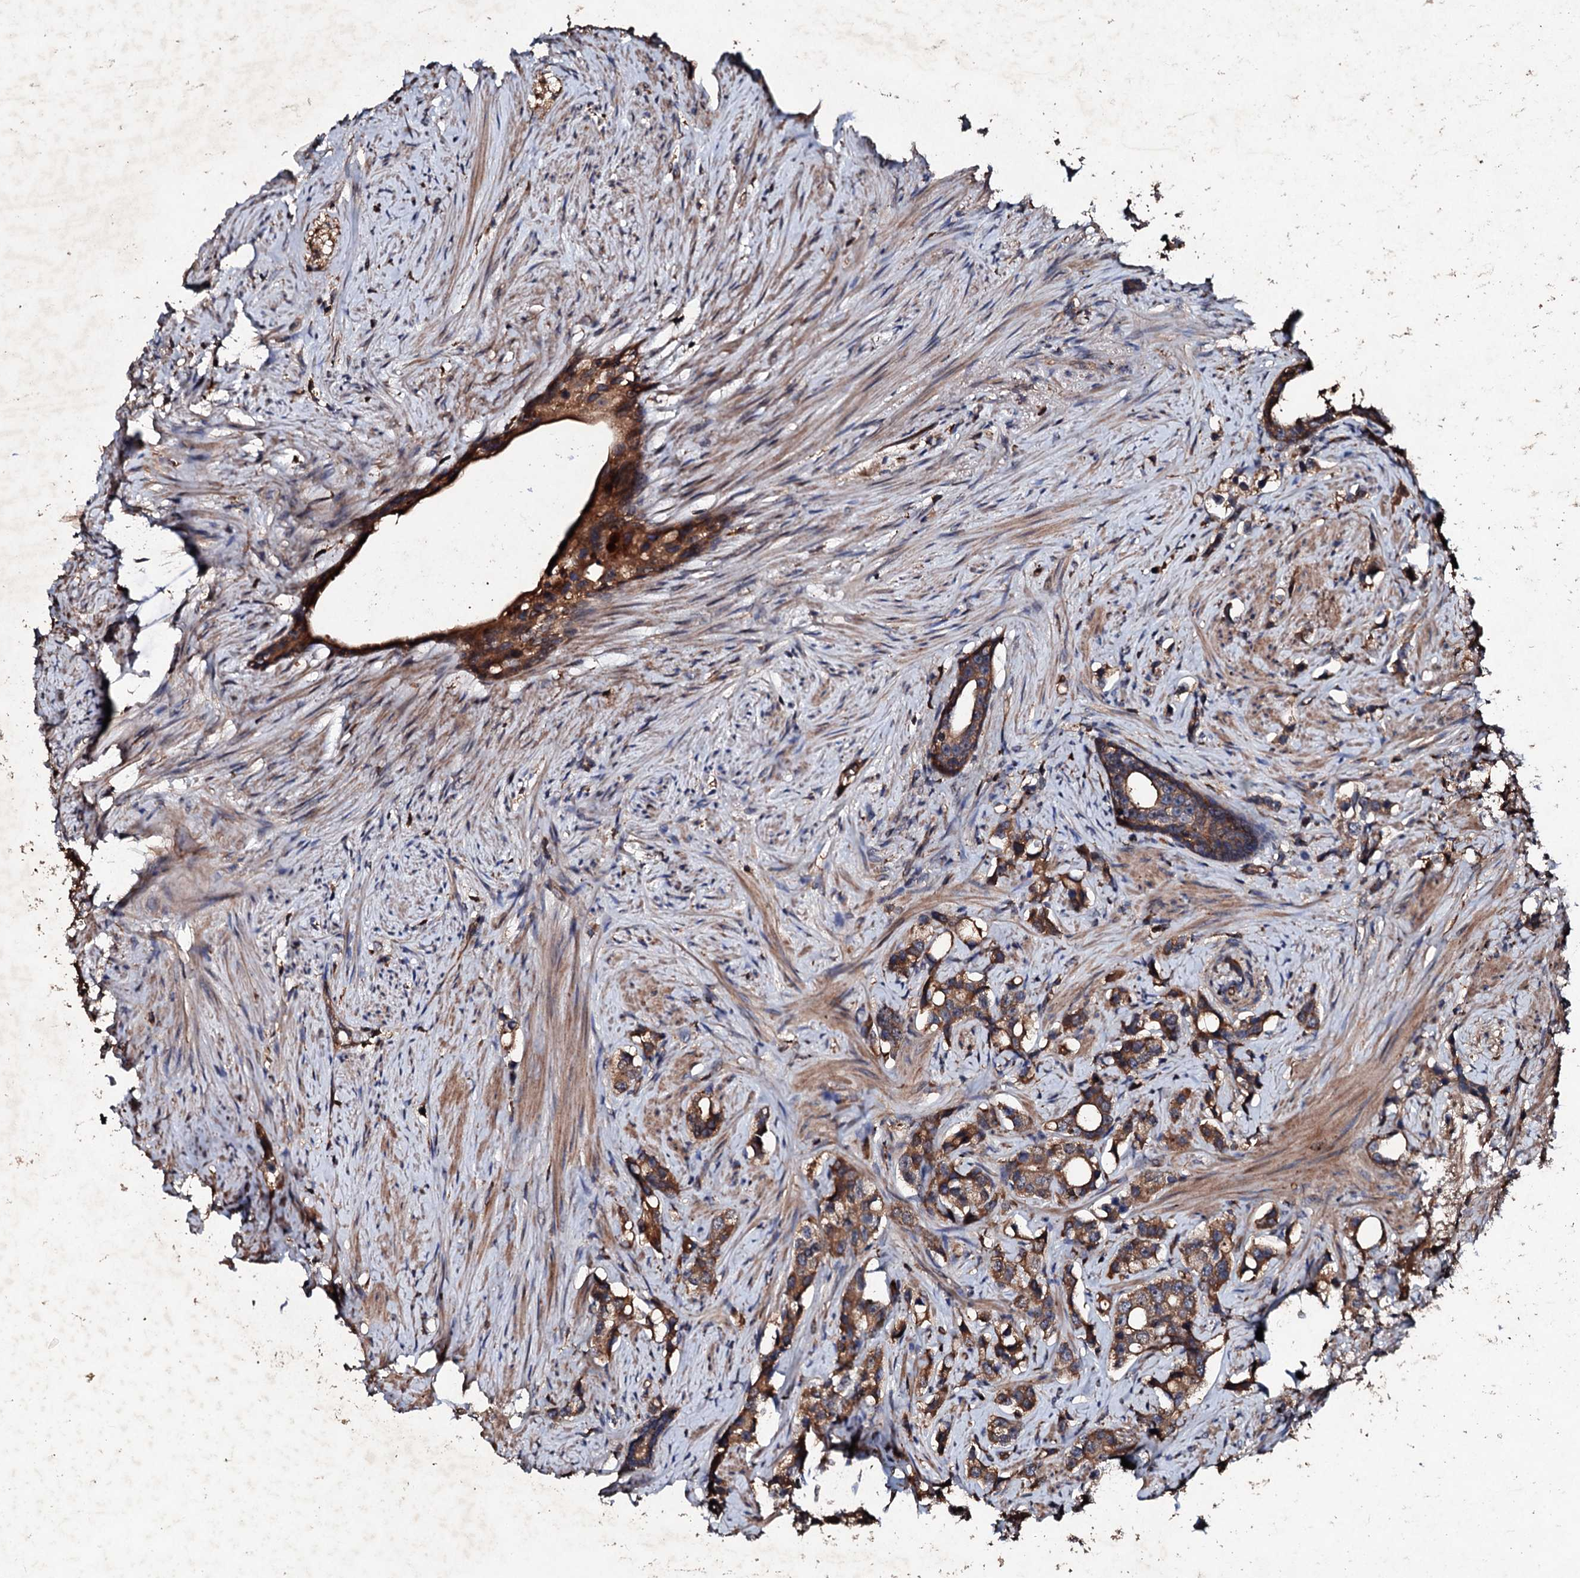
{"staining": {"intensity": "moderate", "quantity": ">75%", "location": "cytoplasmic/membranous"}, "tissue": "prostate cancer", "cell_type": "Tumor cells", "image_type": "cancer", "snomed": [{"axis": "morphology", "description": "Adenocarcinoma, High grade"}, {"axis": "topography", "description": "Prostate"}], "caption": "Human prostate cancer stained with a protein marker shows moderate staining in tumor cells.", "gene": "KERA", "patient": {"sex": "male", "age": 63}}